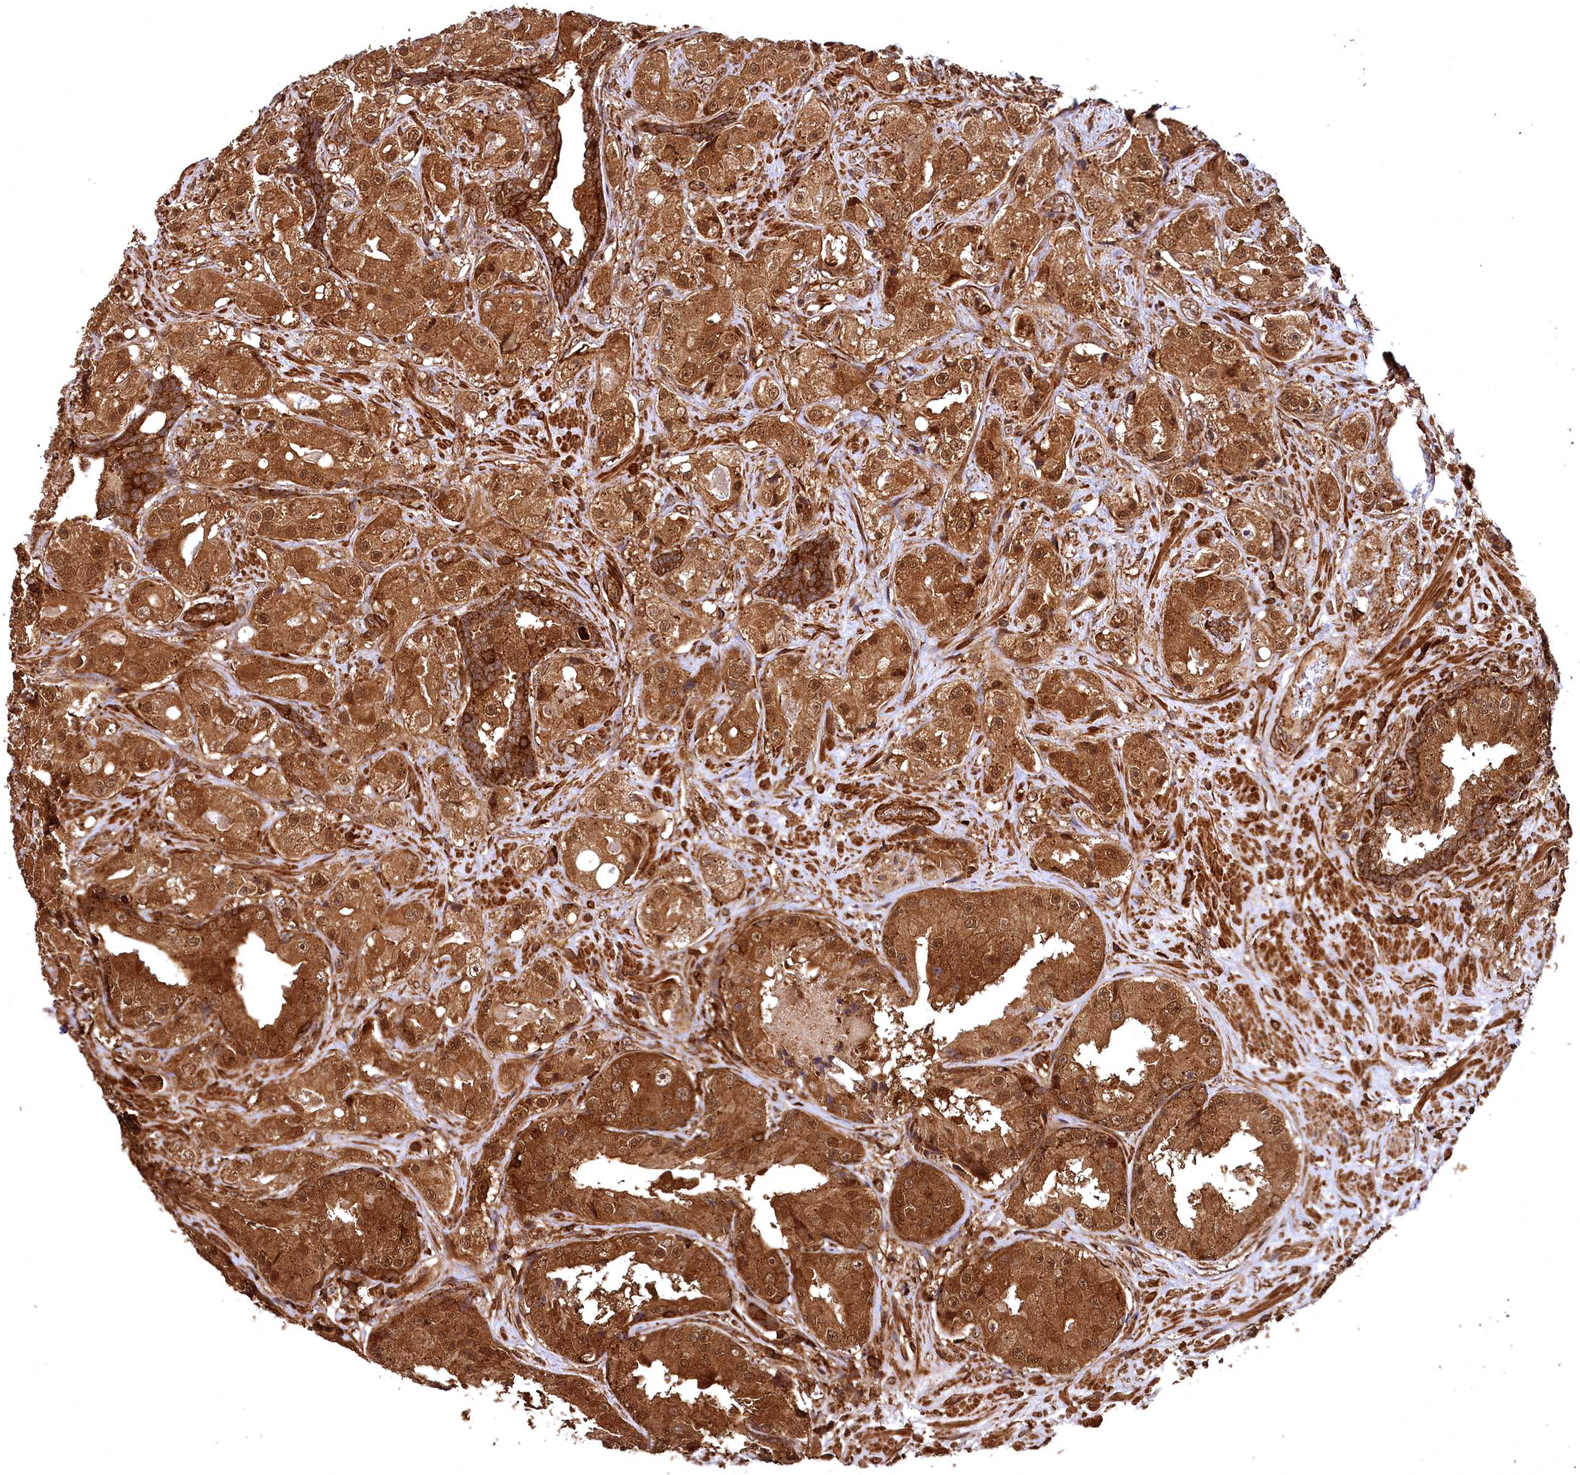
{"staining": {"intensity": "strong", "quantity": ">75%", "location": "cytoplasmic/membranous,nuclear"}, "tissue": "prostate cancer", "cell_type": "Tumor cells", "image_type": "cancer", "snomed": [{"axis": "morphology", "description": "Adenocarcinoma, High grade"}, {"axis": "topography", "description": "Prostate"}], "caption": "This micrograph reveals immunohistochemistry (IHC) staining of prostate high-grade adenocarcinoma, with high strong cytoplasmic/membranous and nuclear expression in approximately >75% of tumor cells.", "gene": "STUB1", "patient": {"sex": "male", "age": 73}}